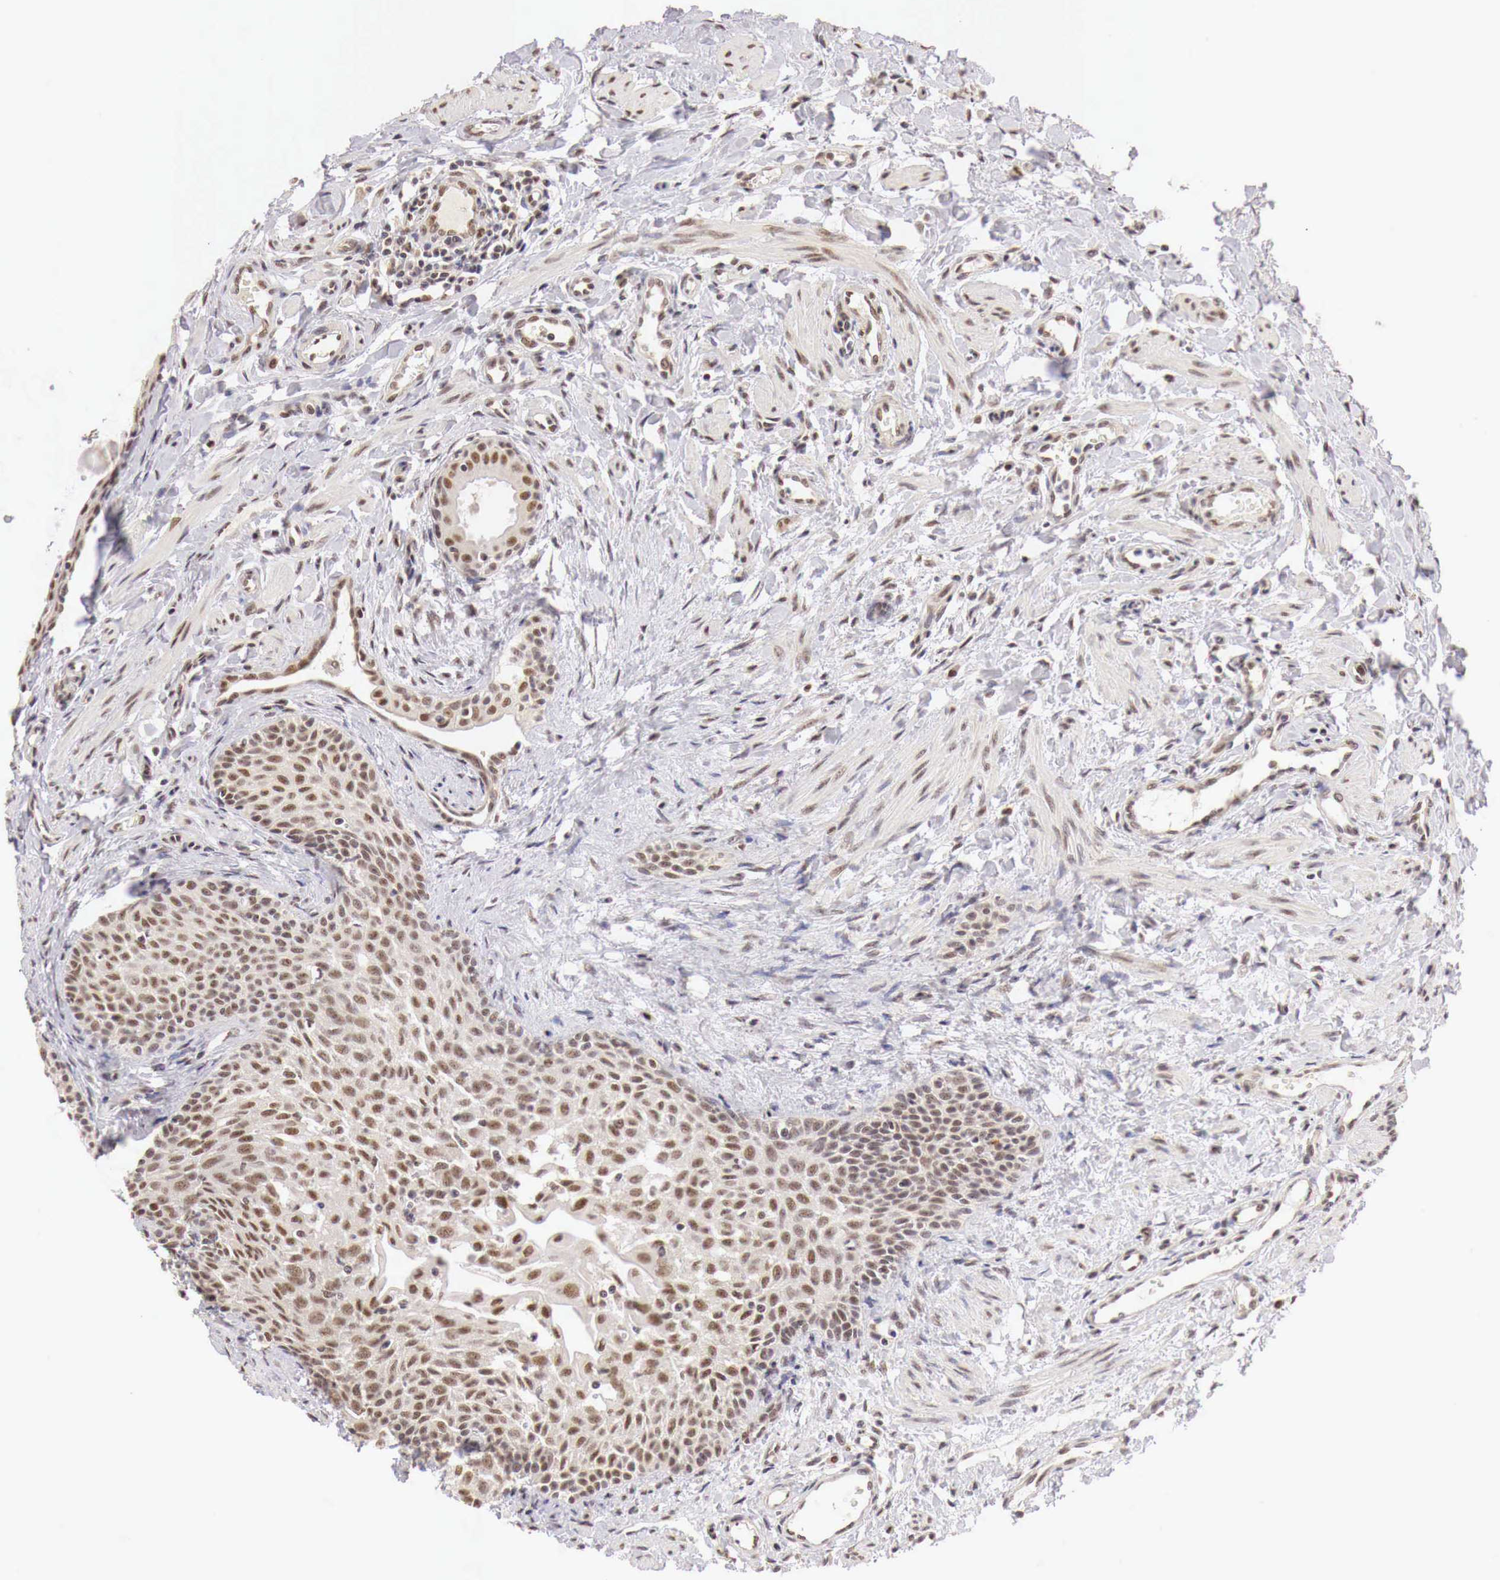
{"staining": {"intensity": "moderate", "quantity": ">75%", "location": "cytoplasmic/membranous,nuclear"}, "tissue": "fallopian tube", "cell_type": "Glandular cells", "image_type": "normal", "snomed": [{"axis": "morphology", "description": "Normal tissue, NOS"}, {"axis": "topography", "description": "Fallopian tube"}], "caption": "A photomicrograph showing moderate cytoplasmic/membranous,nuclear staining in about >75% of glandular cells in benign fallopian tube, as visualized by brown immunohistochemical staining.", "gene": "GPKOW", "patient": {"sex": "female", "age": 32}}